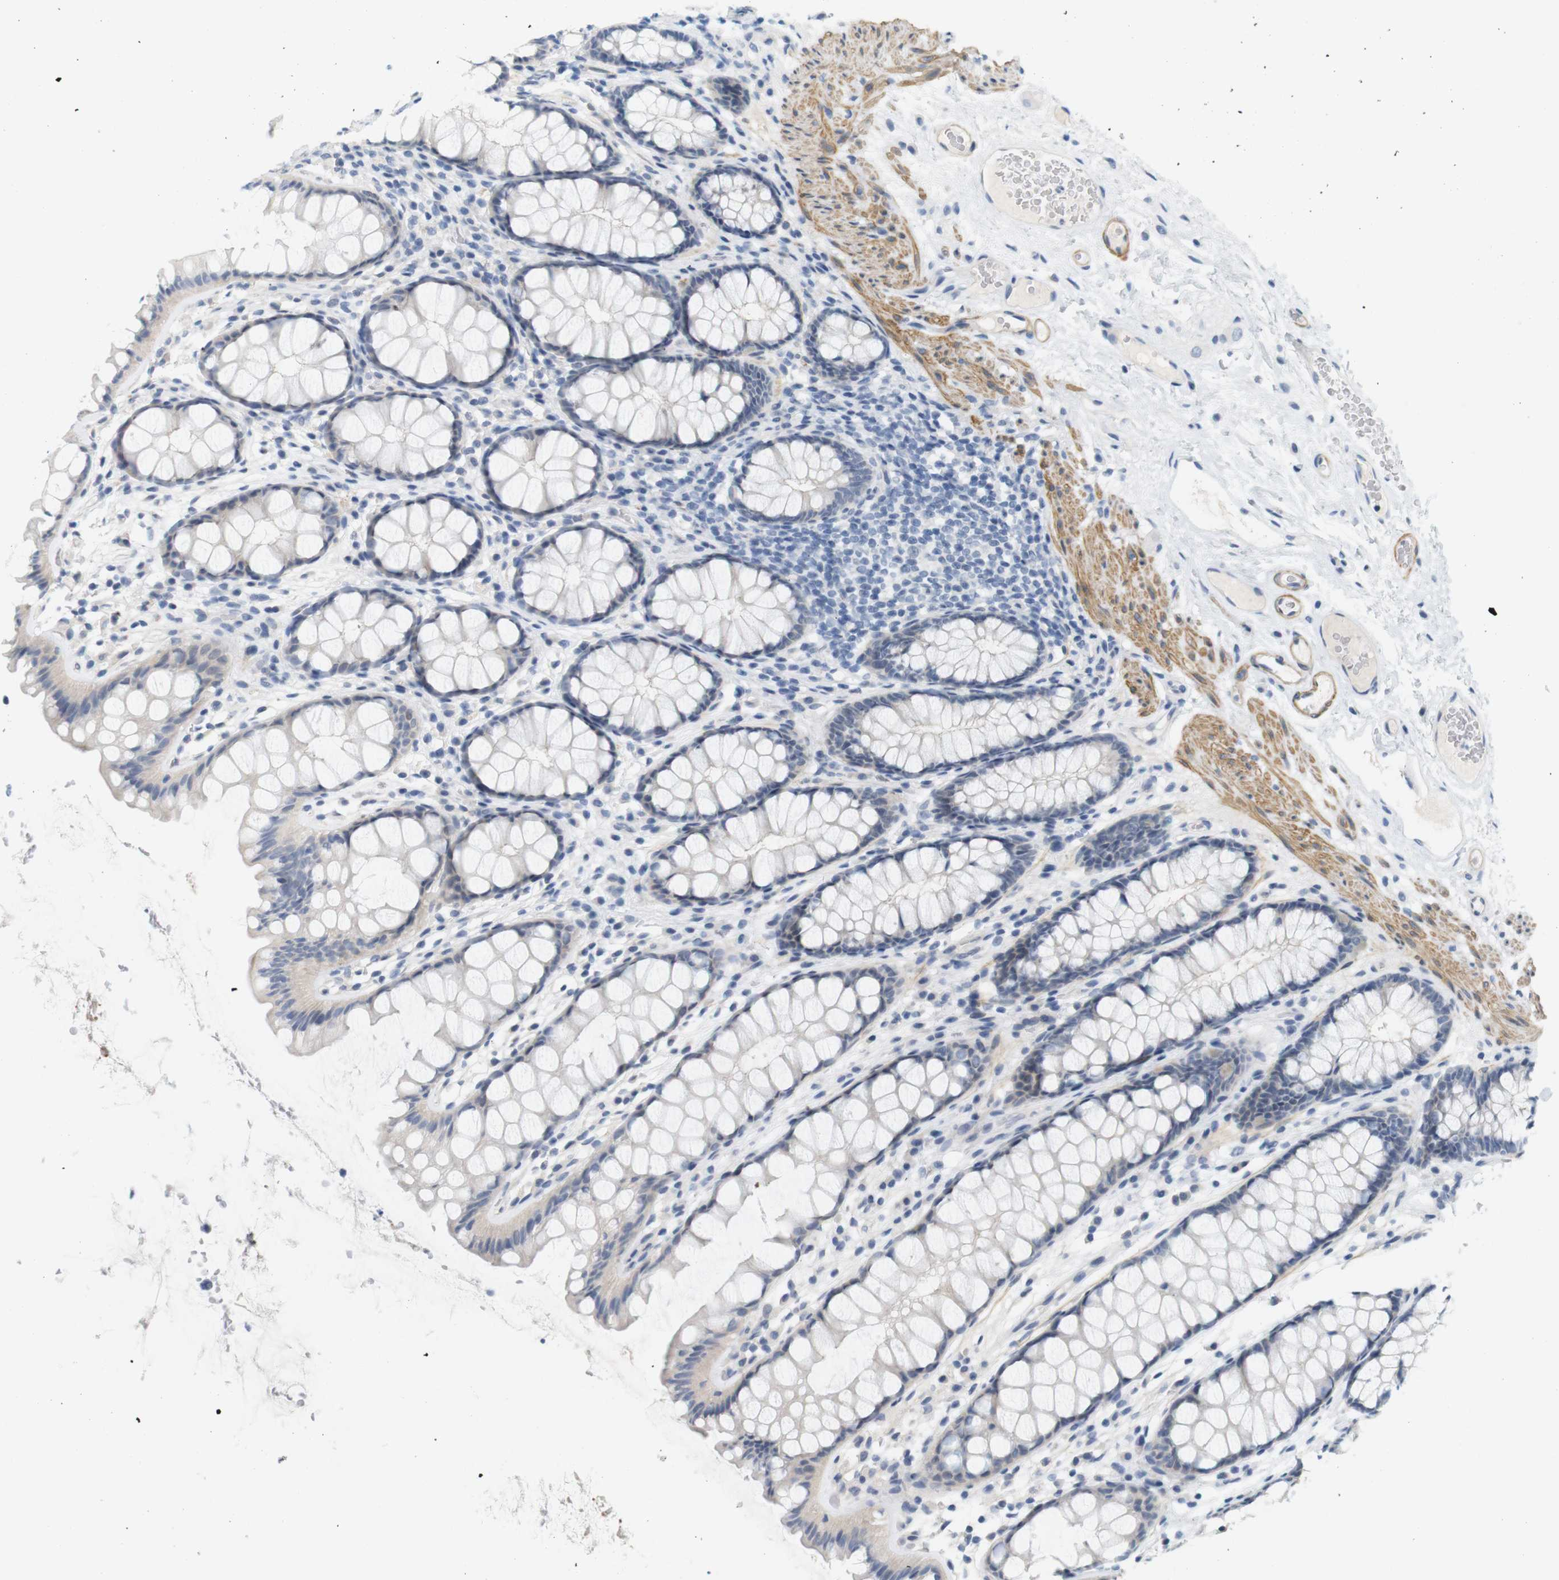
{"staining": {"intensity": "negative", "quantity": "none", "location": "none"}, "tissue": "colon", "cell_type": "Endothelial cells", "image_type": "normal", "snomed": [{"axis": "morphology", "description": "Normal tissue, NOS"}, {"axis": "topography", "description": "Colon"}], "caption": "Immunohistochemical staining of normal human colon reveals no significant expression in endothelial cells. (DAB IHC, high magnification).", "gene": "HRH2", "patient": {"sex": "female", "age": 55}}